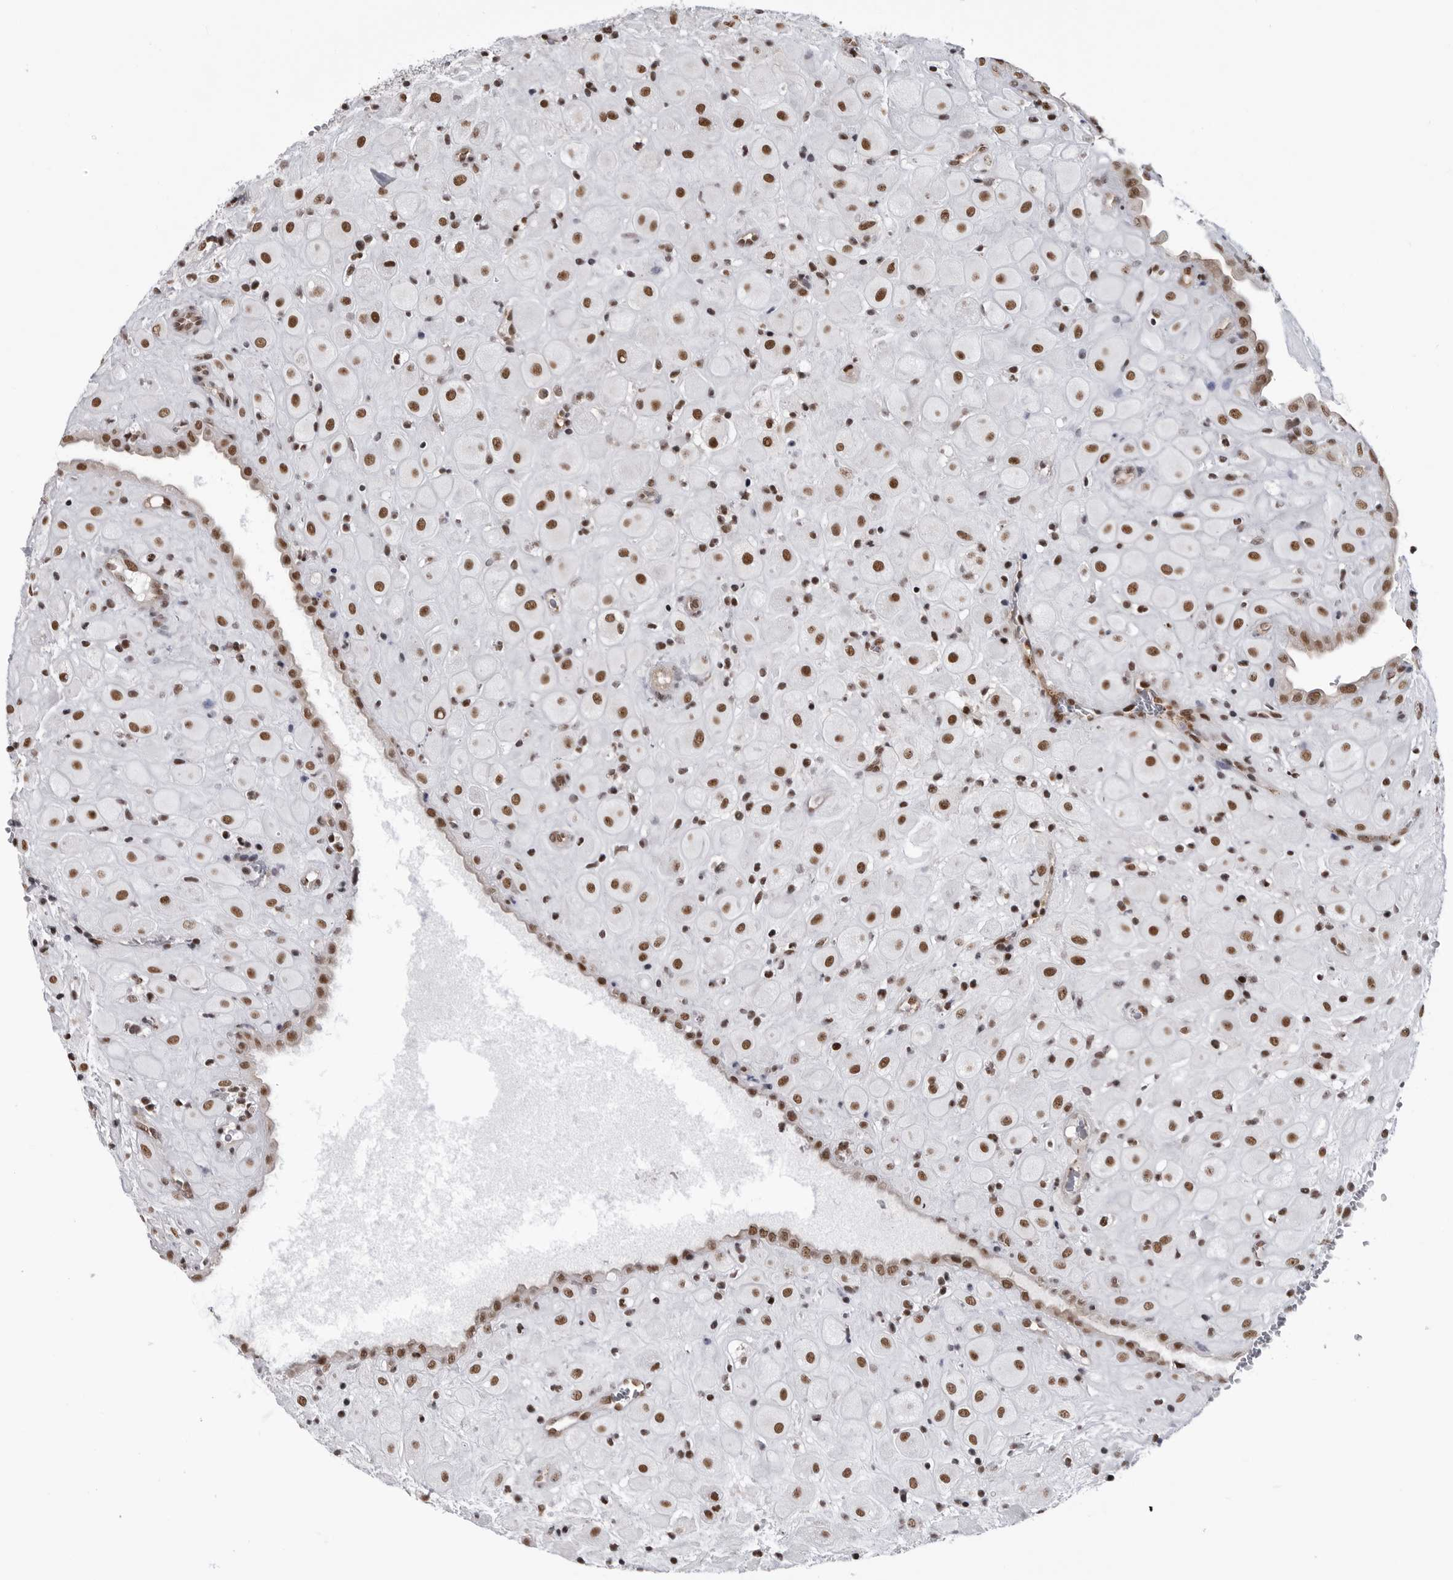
{"staining": {"intensity": "moderate", "quantity": ">75%", "location": "nuclear"}, "tissue": "placenta", "cell_type": "Decidual cells", "image_type": "normal", "snomed": [{"axis": "morphology", "description": "Normal tissue, NOS"}, {"axis": "topography", "description": "Placenta"}], "caption": "The micrograph exhibits a brown stain indicating the presence of a protein in the nuclear of decidual cells in placenta. The staining was performed using DAB (3,3'-diaminobenzidine) to visualize the protein expression in brown, while the nuclei were stained in blue with hematoxylin (Magnification: 20x).", "gene": "RNF26", "patient": {"sex": "female", "age": 35}}